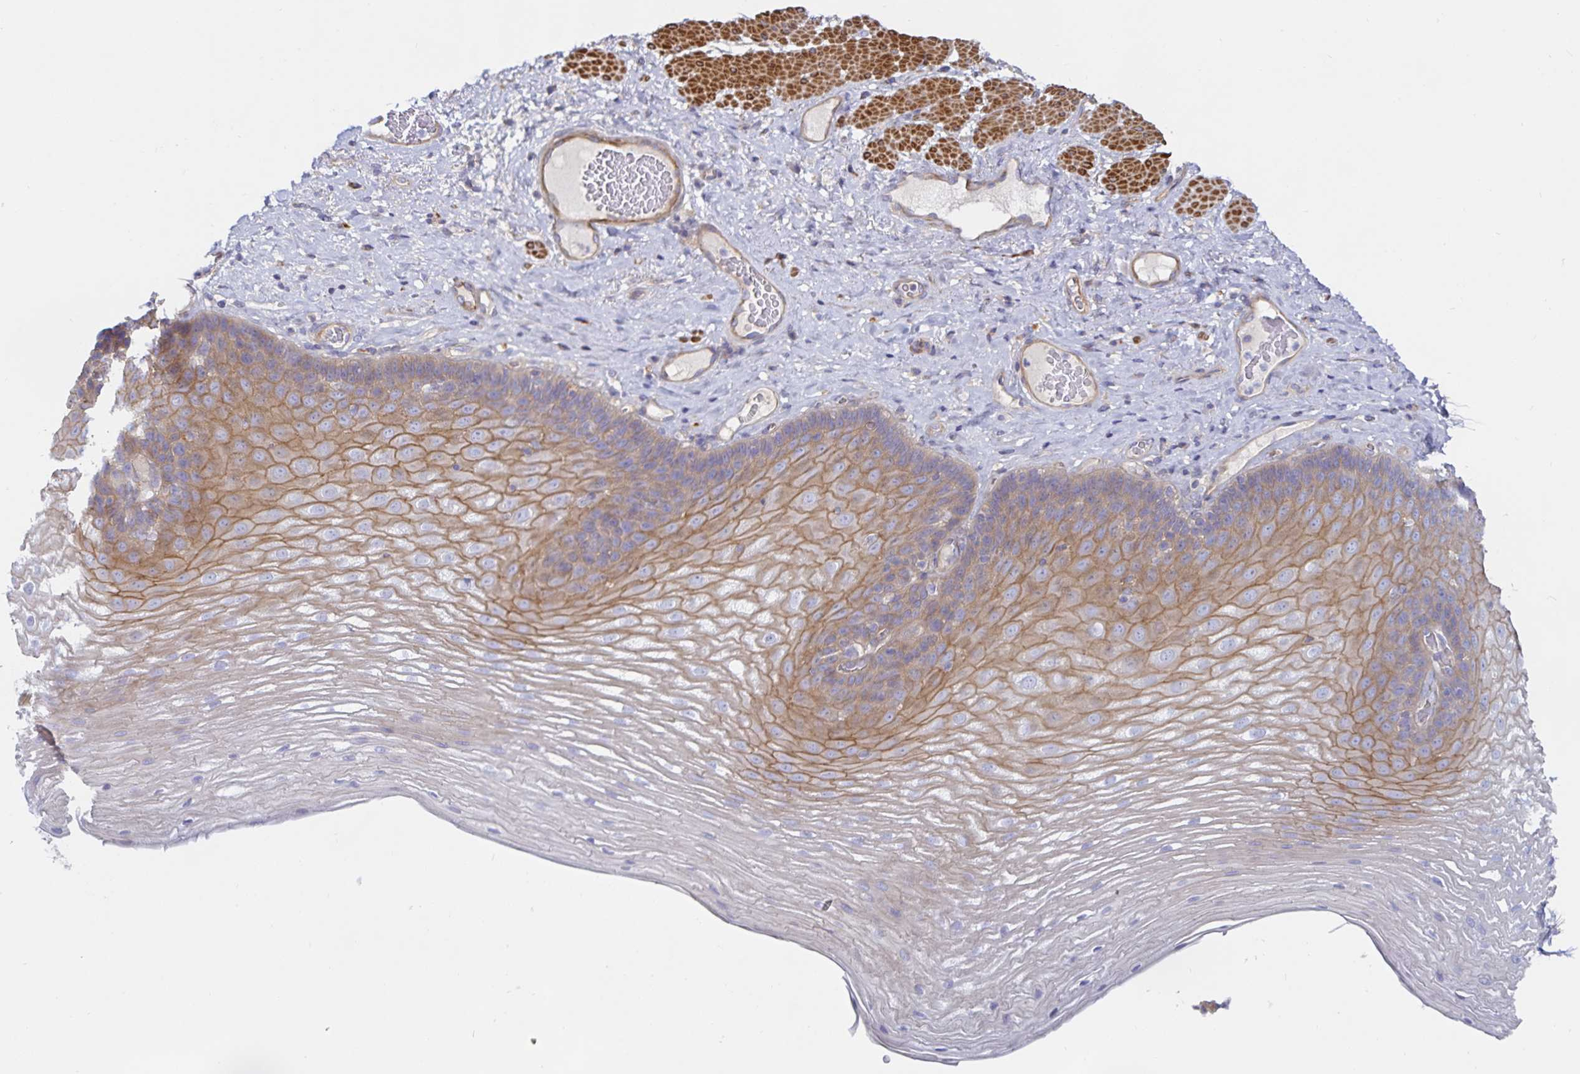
{"staining": {"intensity": "moderate", "quantity": "25%-75%", "location": "cytoplasmic/membranous"}, "tissue": "esophagus", "cell_type": "Squamous epithelial cells", "image_type": "normal", "snomed": [{"axis": "morphology", "description": "Normal tissue, NOS"}, {"axis": "topography", "description": "Esophagus"}], "caption": "High-power microscopy captured an immunohistochemistry (IHC) micrograph of unremarkable esophagus, revealing moderate cytoplasmic/membranous positivity in approximately 25%-75% of squamous epithelial cells.", "gene": "METTL22", "patient": {"sex": "male", "age": 62}}